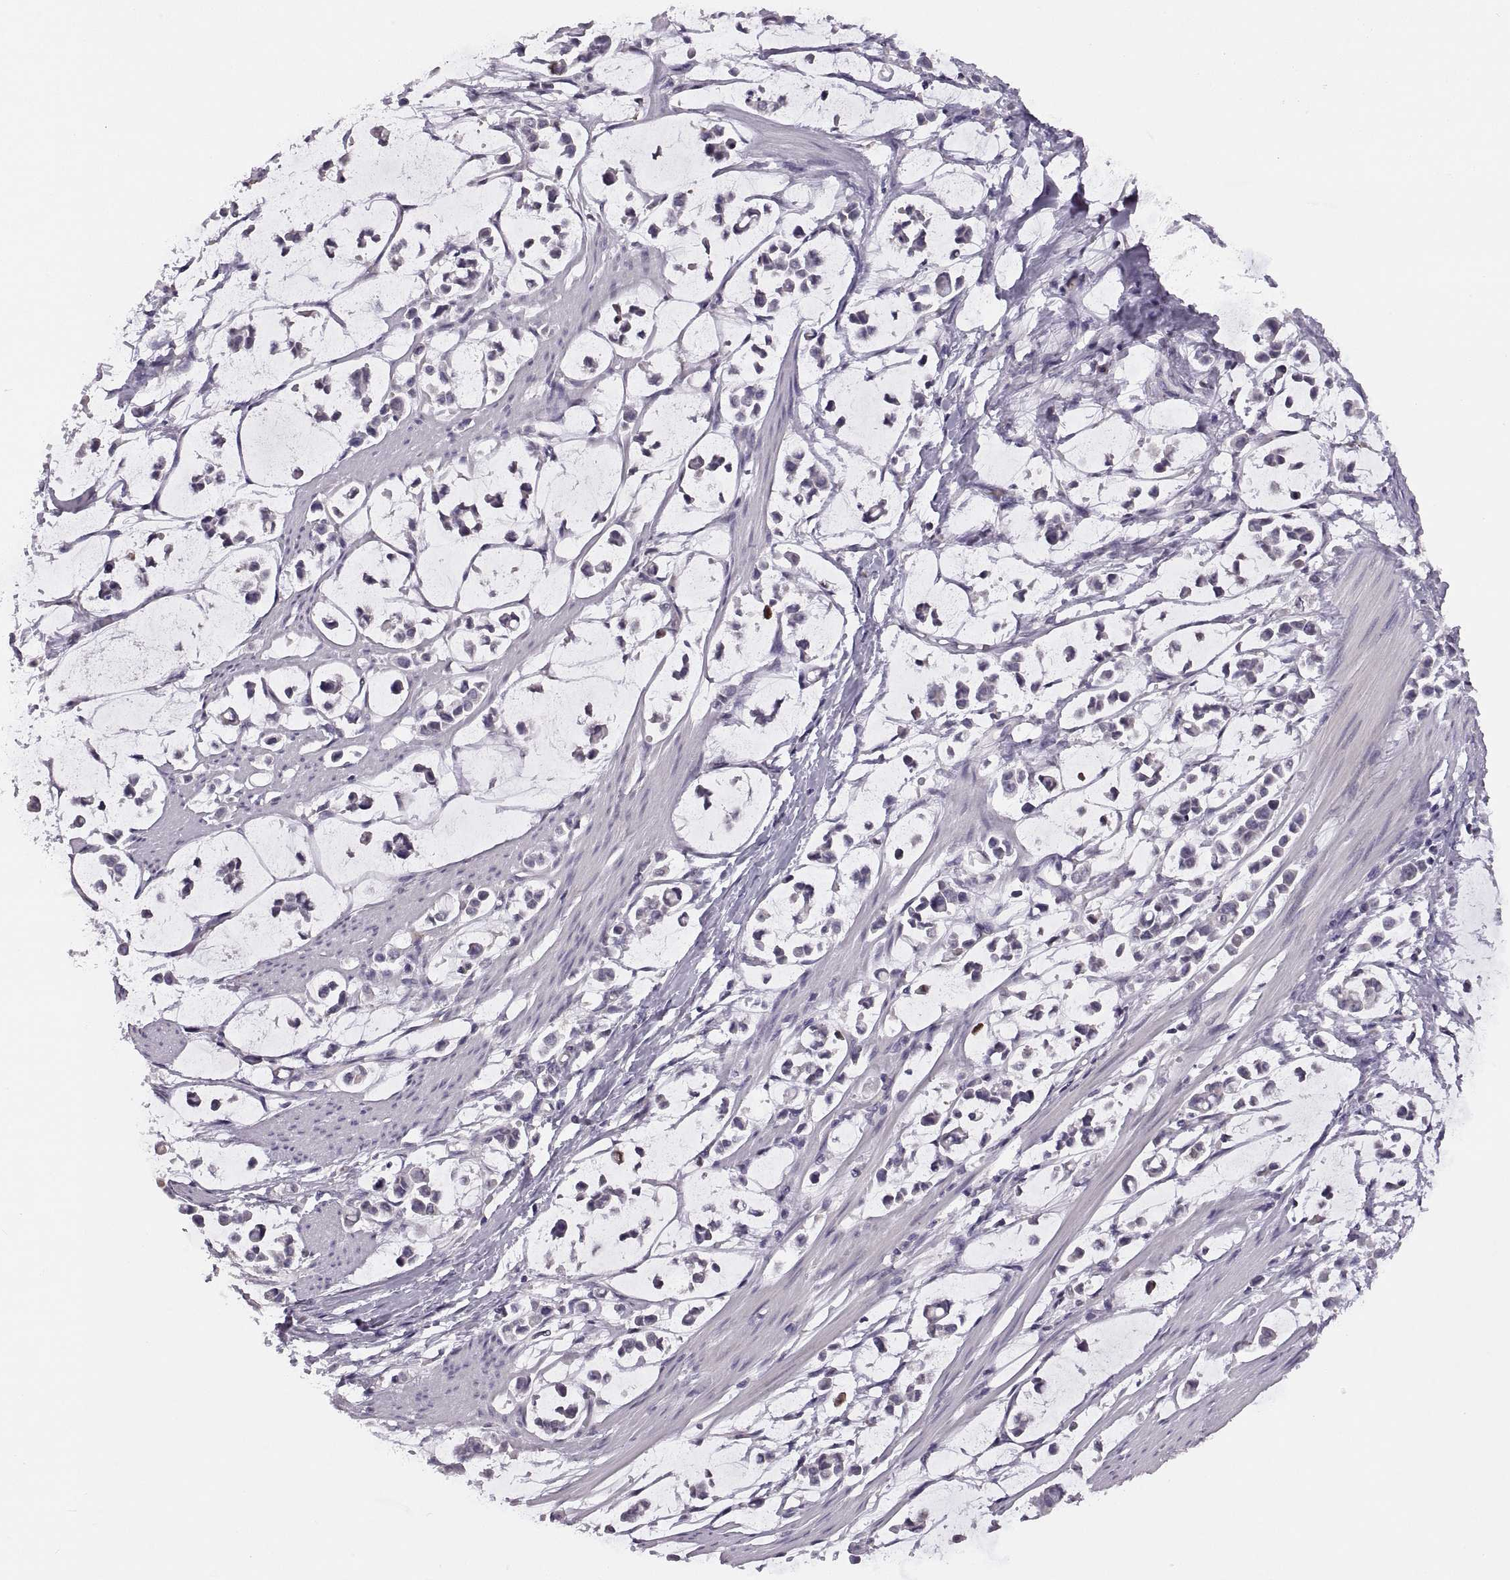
{"staining": {"intensity": "negative", "quantity": "none", "location": "none"}, "tissue": "stomach cancer", "cell_type": "Tumor cells", "image_type": "cancer", "snomed": [{"axis": "morphology", "description": "Adenocarcinoma, NOS"}, {"axis": "topography", "description": "Stomach"}], "caption": "An image of stomach cancer stained for a protein shows no brown staining in tumor cells.", "gene": "ADH6", "patient": {"sex": "male", "age": 82}}